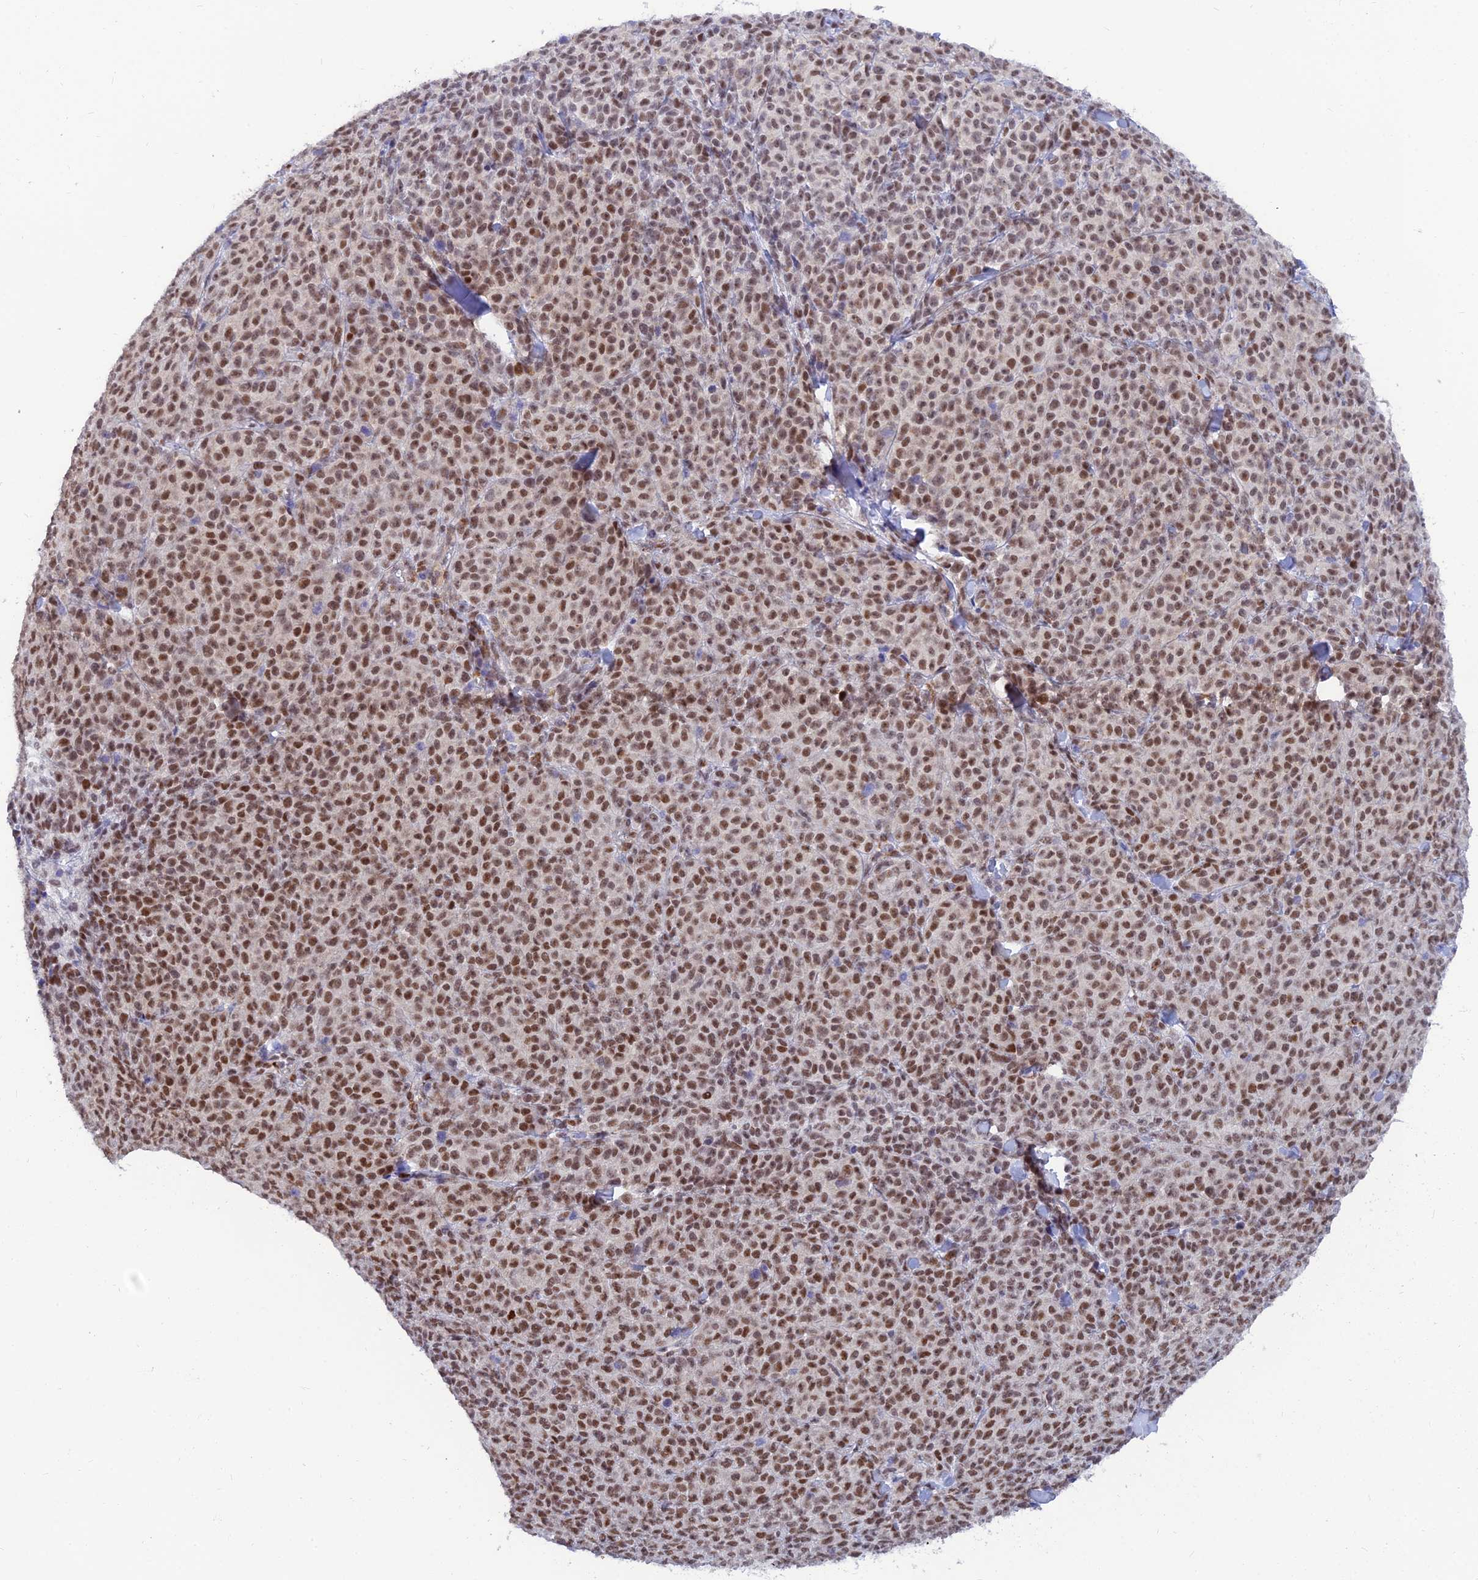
{"staining": {"intensity": "moderate", "quantity": ">75%", "location": "nuclear"}, "tissue": "melanoma", "cell_type": "Tumor cells", "image_type": "cancer", "snomed": [{"axis": "morphology", "description": "Normal tissue, NOS"}, {"axis": "morphology", "description": "Malignant melanoma, NOS"}, {"axis": "topography", "description": "Skin"}], "caption": "Melanoma stained for a protein reveals moderate nuclear positivity in tumor cells. (Stains: DAB (3,3'-diaminobenzidine) in brown, nuclei in blue, Microscopy: brightfield microscopy at high magnification).", "gene": "CLK4", "patient": {"sex": "female", "age": 34}}